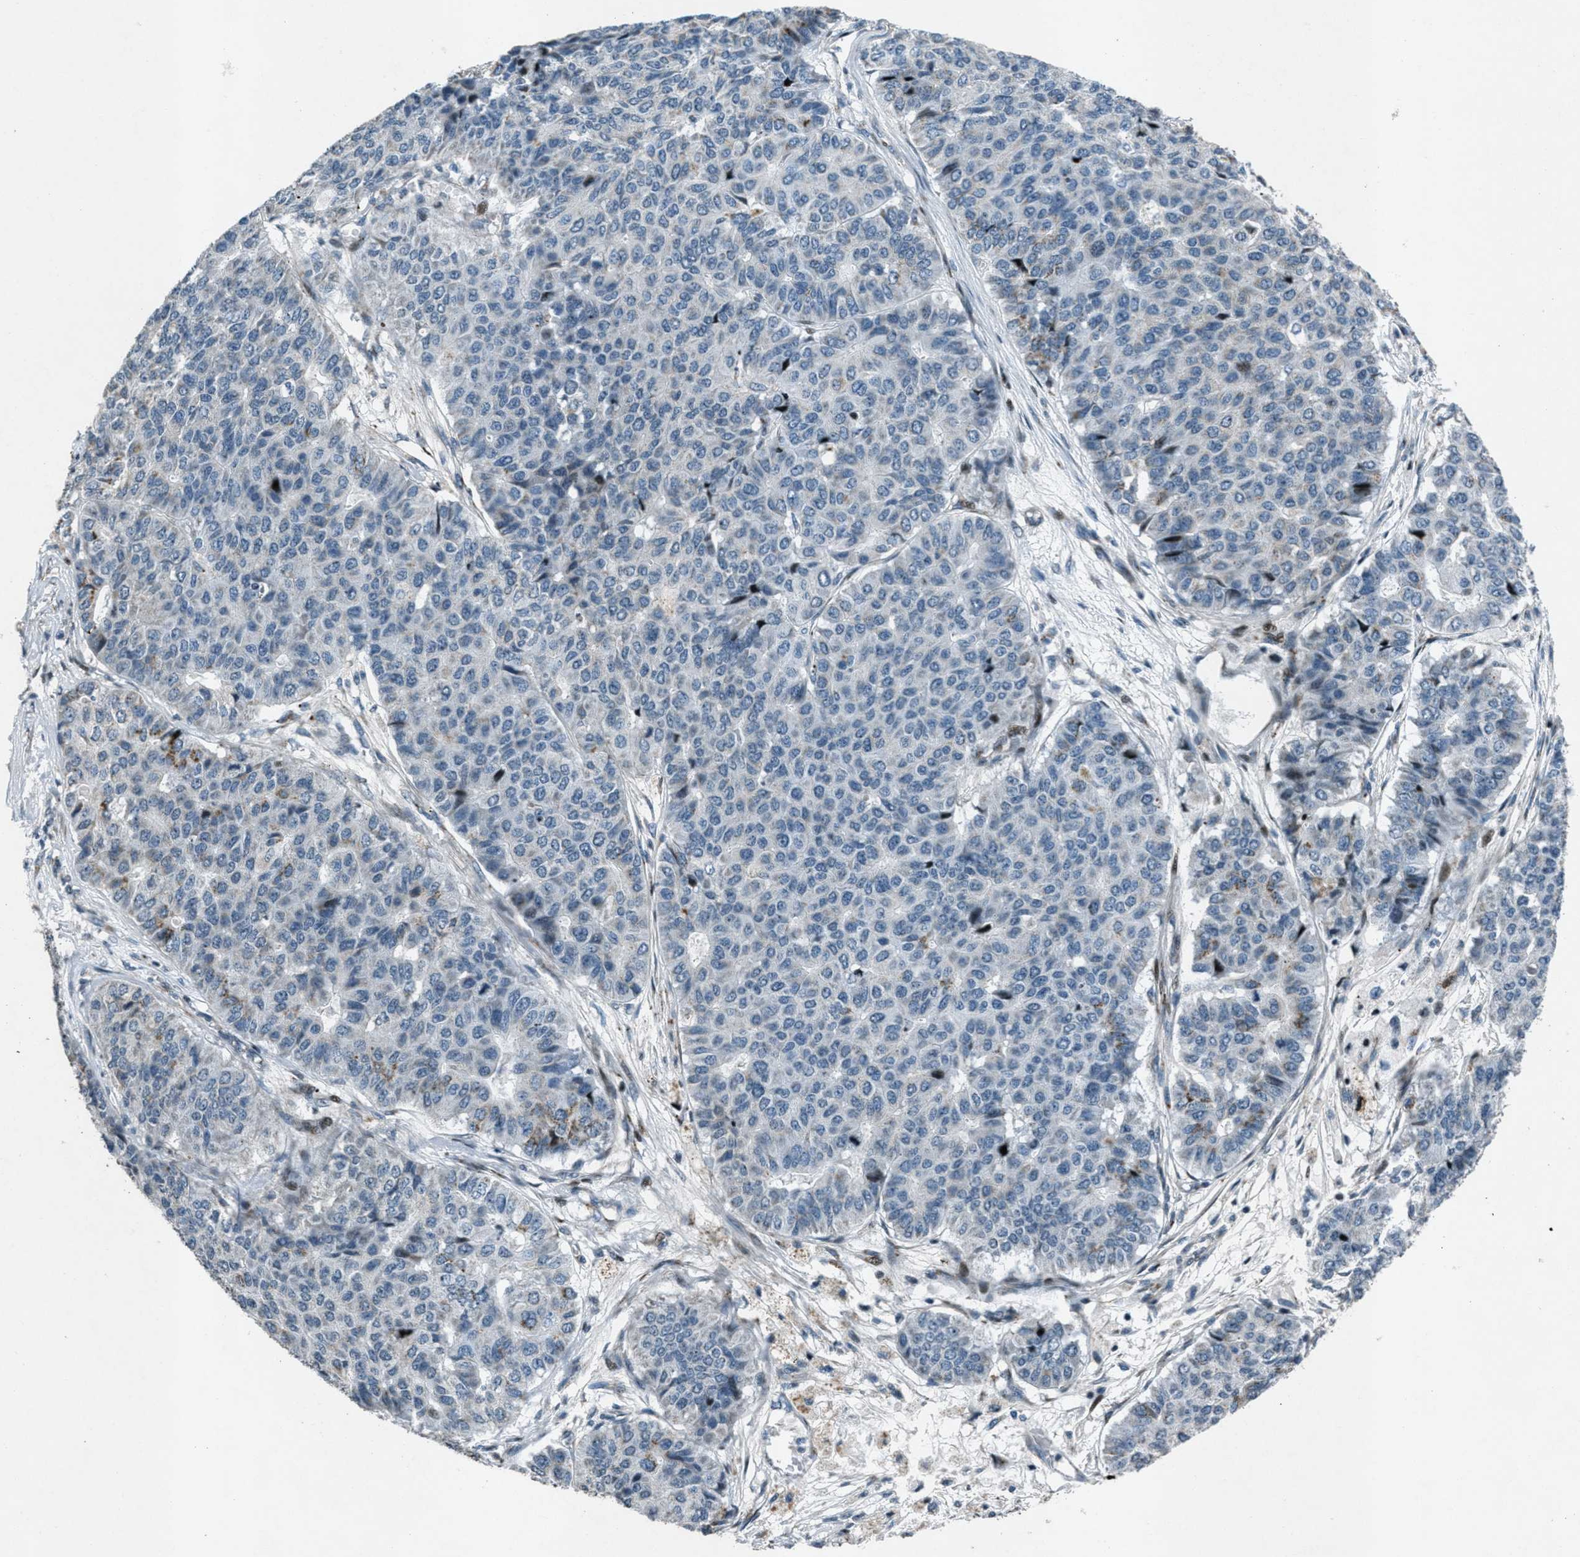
{"staining": {"intensity": "moderate", "quantity": "<25%", "location": "cytoplasmic/membranous"}, "tissue": "pancreatic cancer", "cell_type": "Tumor cells", "image_type": "cancer", "snomed": [{"axis": "morphology", "description": "Adenocarcinoma, NOS"}, {"axis": "topography", "description": "Pancreas"}], "caption": "Pancreatic cancer (adenocarcinoma) stained for a protein (brown) exhibits moderate cytoplasmic/membranous positive positivity in about <25% of tumor cells.", "gene": "GPC6", "patient": {"sex": "male", "age": 50}}